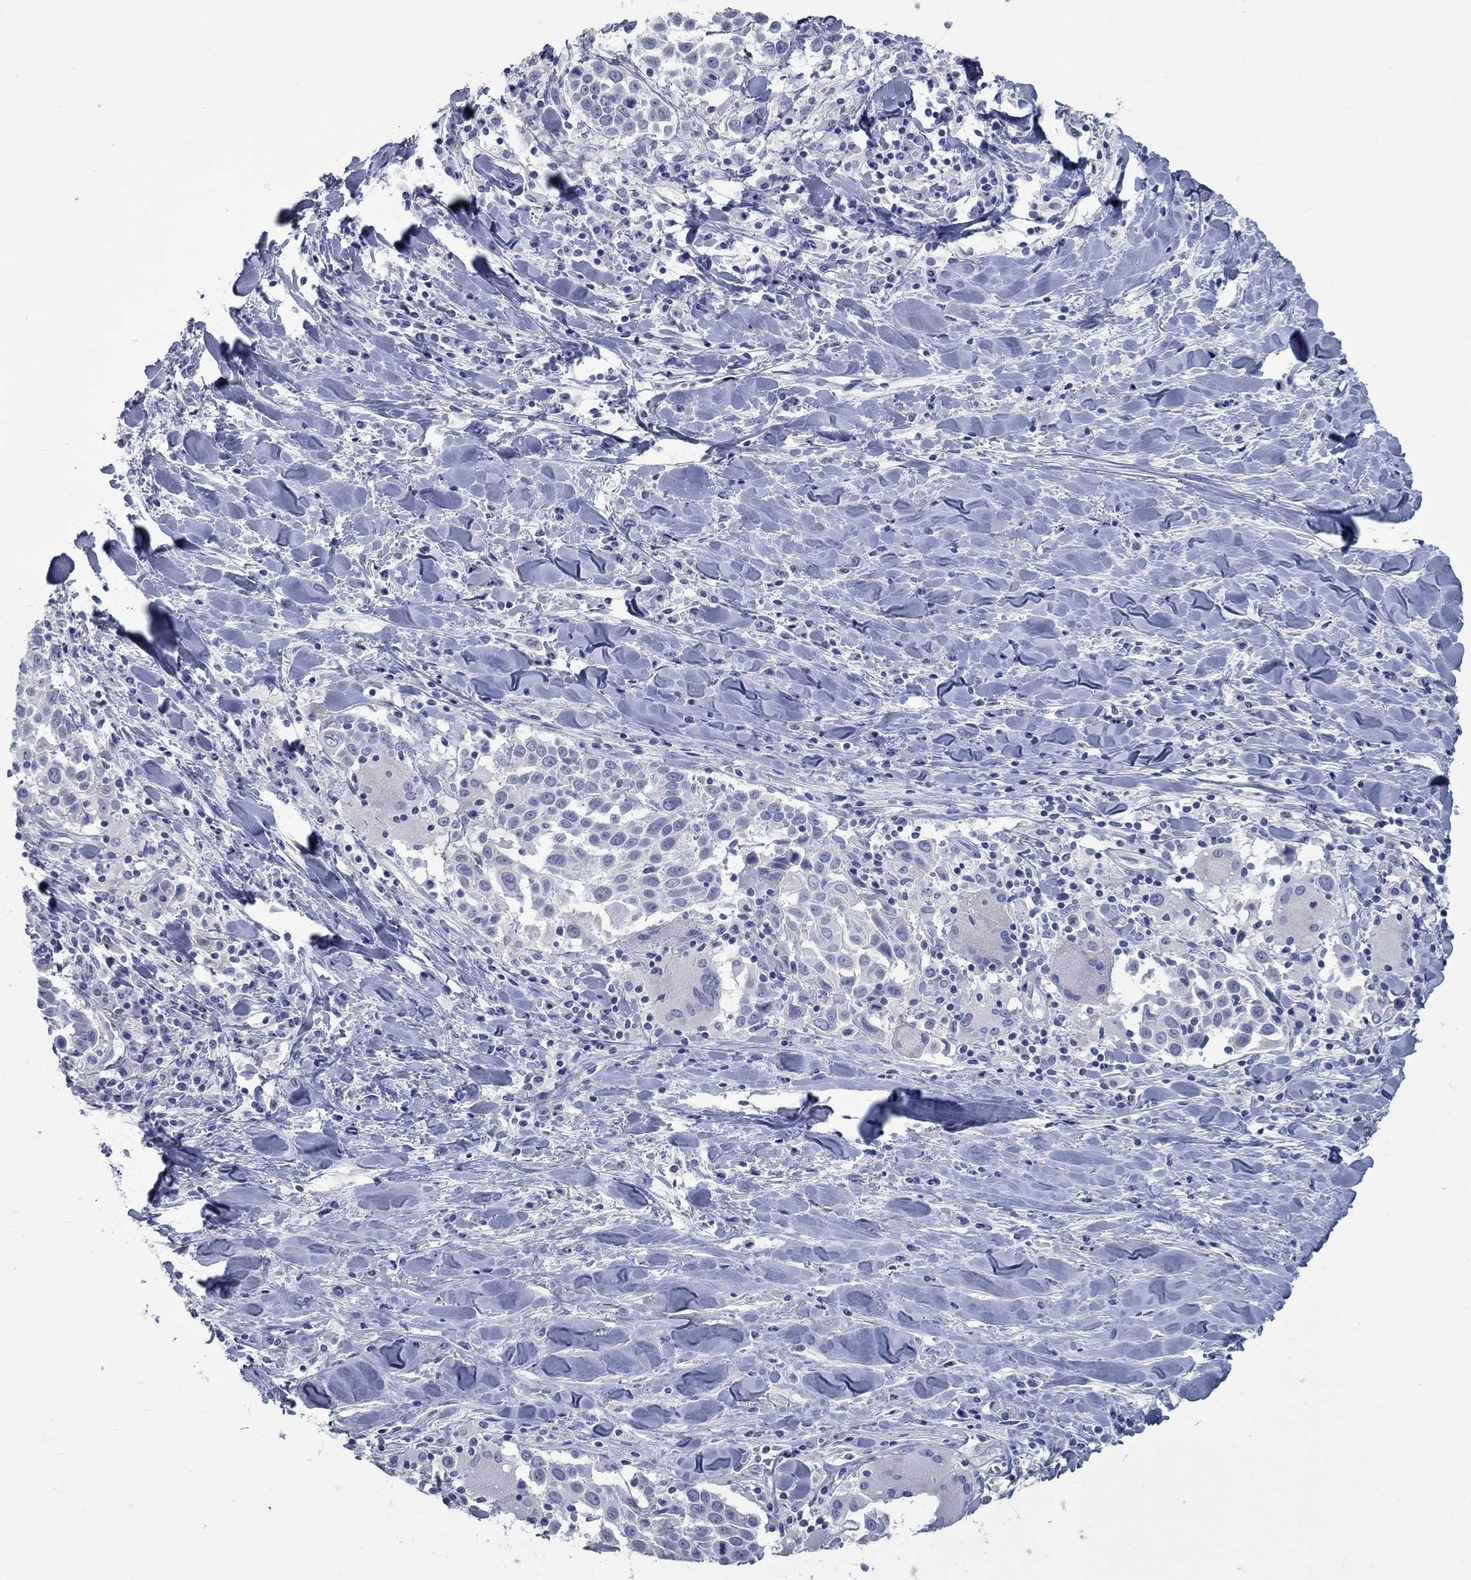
{"staining": {"intensity": "negative", "quantity": "none", "location": "none"}, "tissue": "lung cancer", "cell_type": "Tumor cells", "image_type": "cancer", "snomed": [{"axis": "morphology", "description": "Squamous cell carcinoma, NOS"}, {"axis": "topography", "description": "Lung"}], "caption": "This is an immunohistochemistry (IHC) micrograph of lung cancer (squamous cell carcinoma). There is no expression in tumor cells.", "gene": "KIRREL2", "patient": {"sex": "male", "age": 57}}